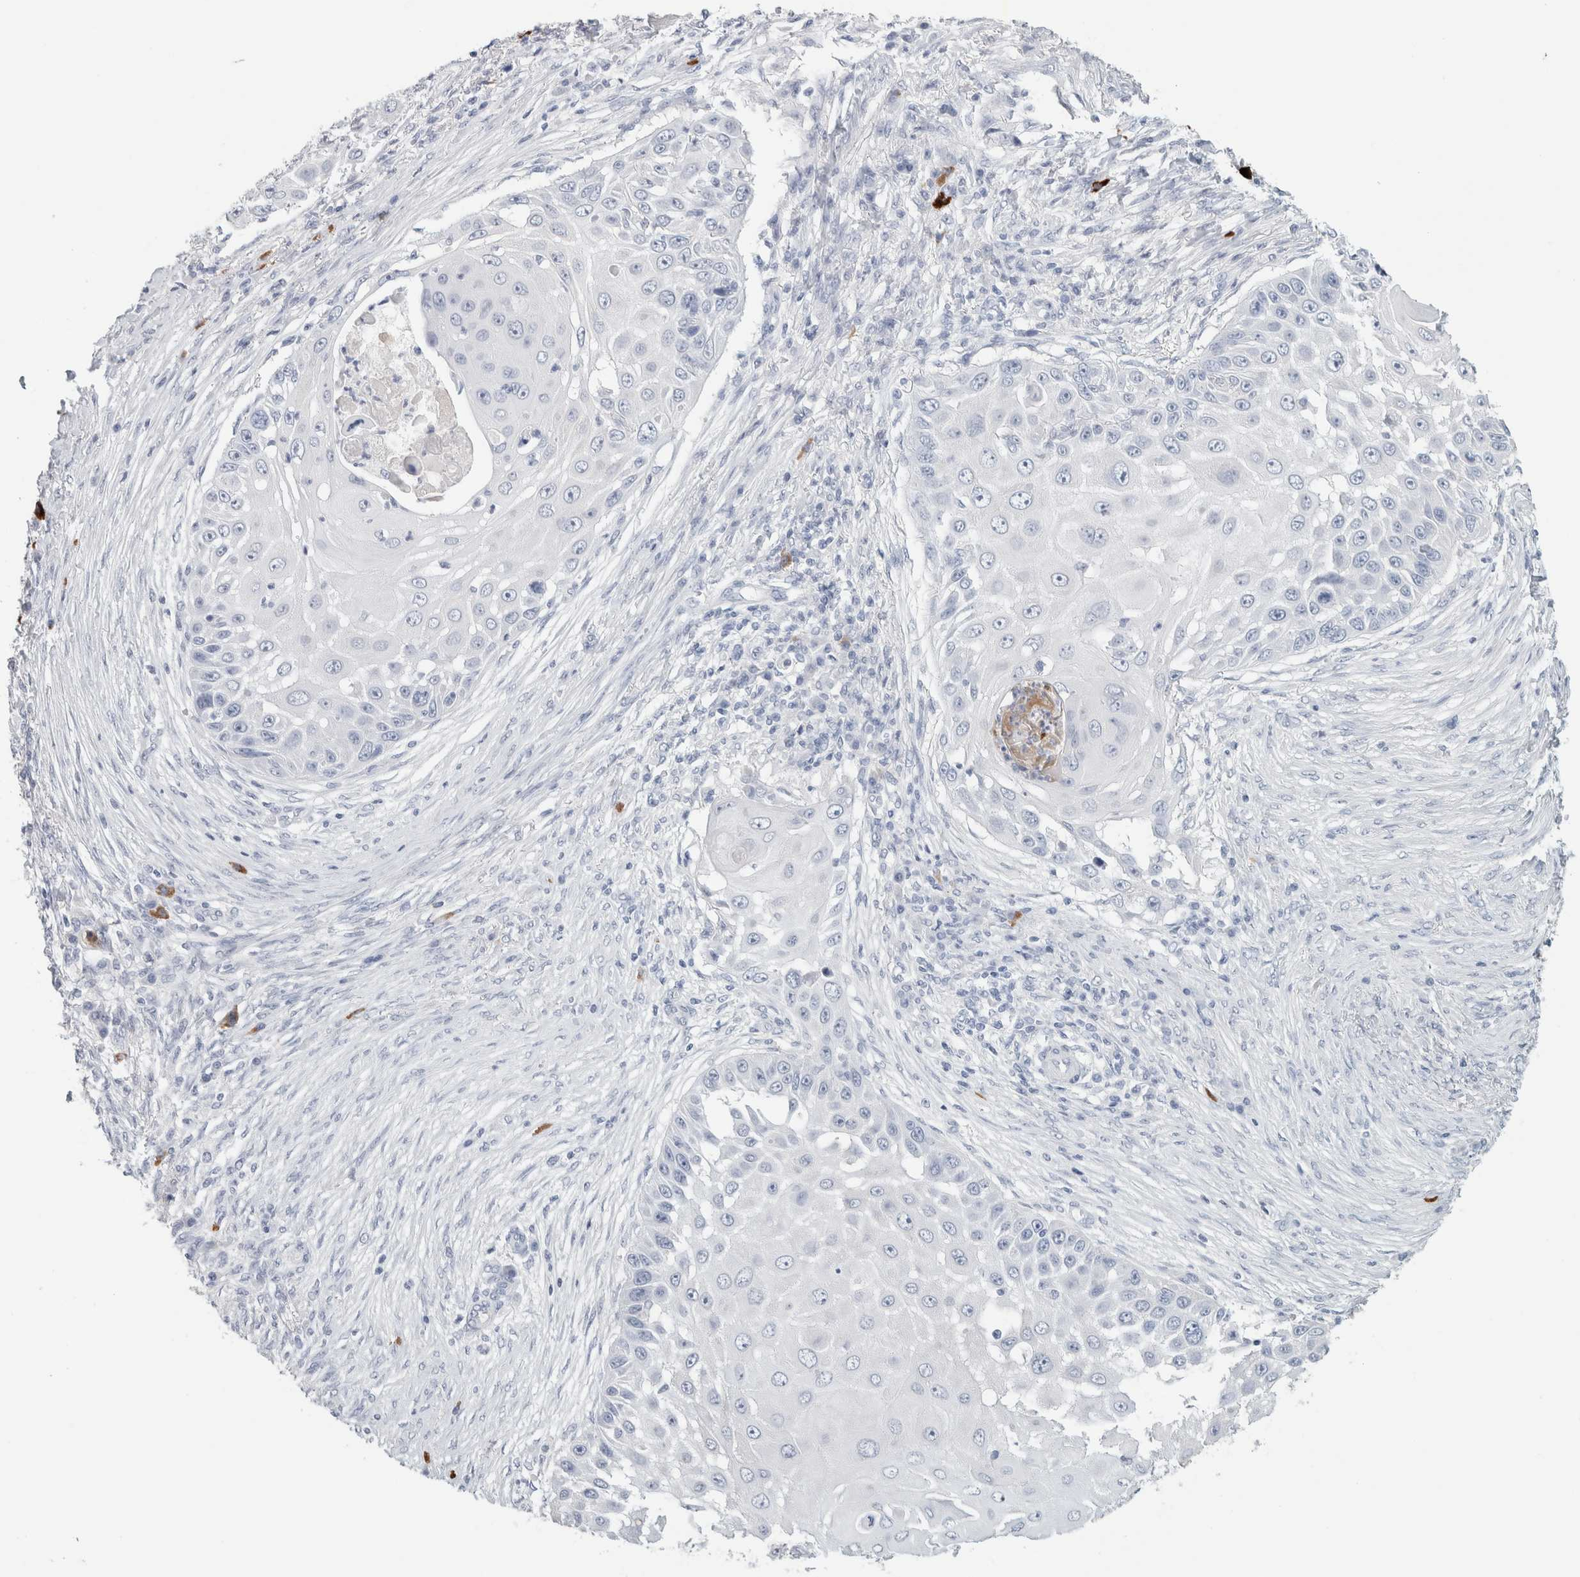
{"staining": {"intensity": "negative", "quantity": "none", "location": "none"}, "tissue": "skin cancer", "cell_type": "Tumor cells", "image_type": "cancer", "snomed": [{"axis": "morphology", "description": "Squamous cell carcinoma, NOS"}, {"axis": "topography", "description": "Skin"}], "caption": "This photomicrograph is of skin cancer stained with IHC to label a protein in brown with the nuclei are counter-stained blue. There is no staining in tumor cells.", "gene": "IL6", "patient": {"sex": "female", "age": 44}}